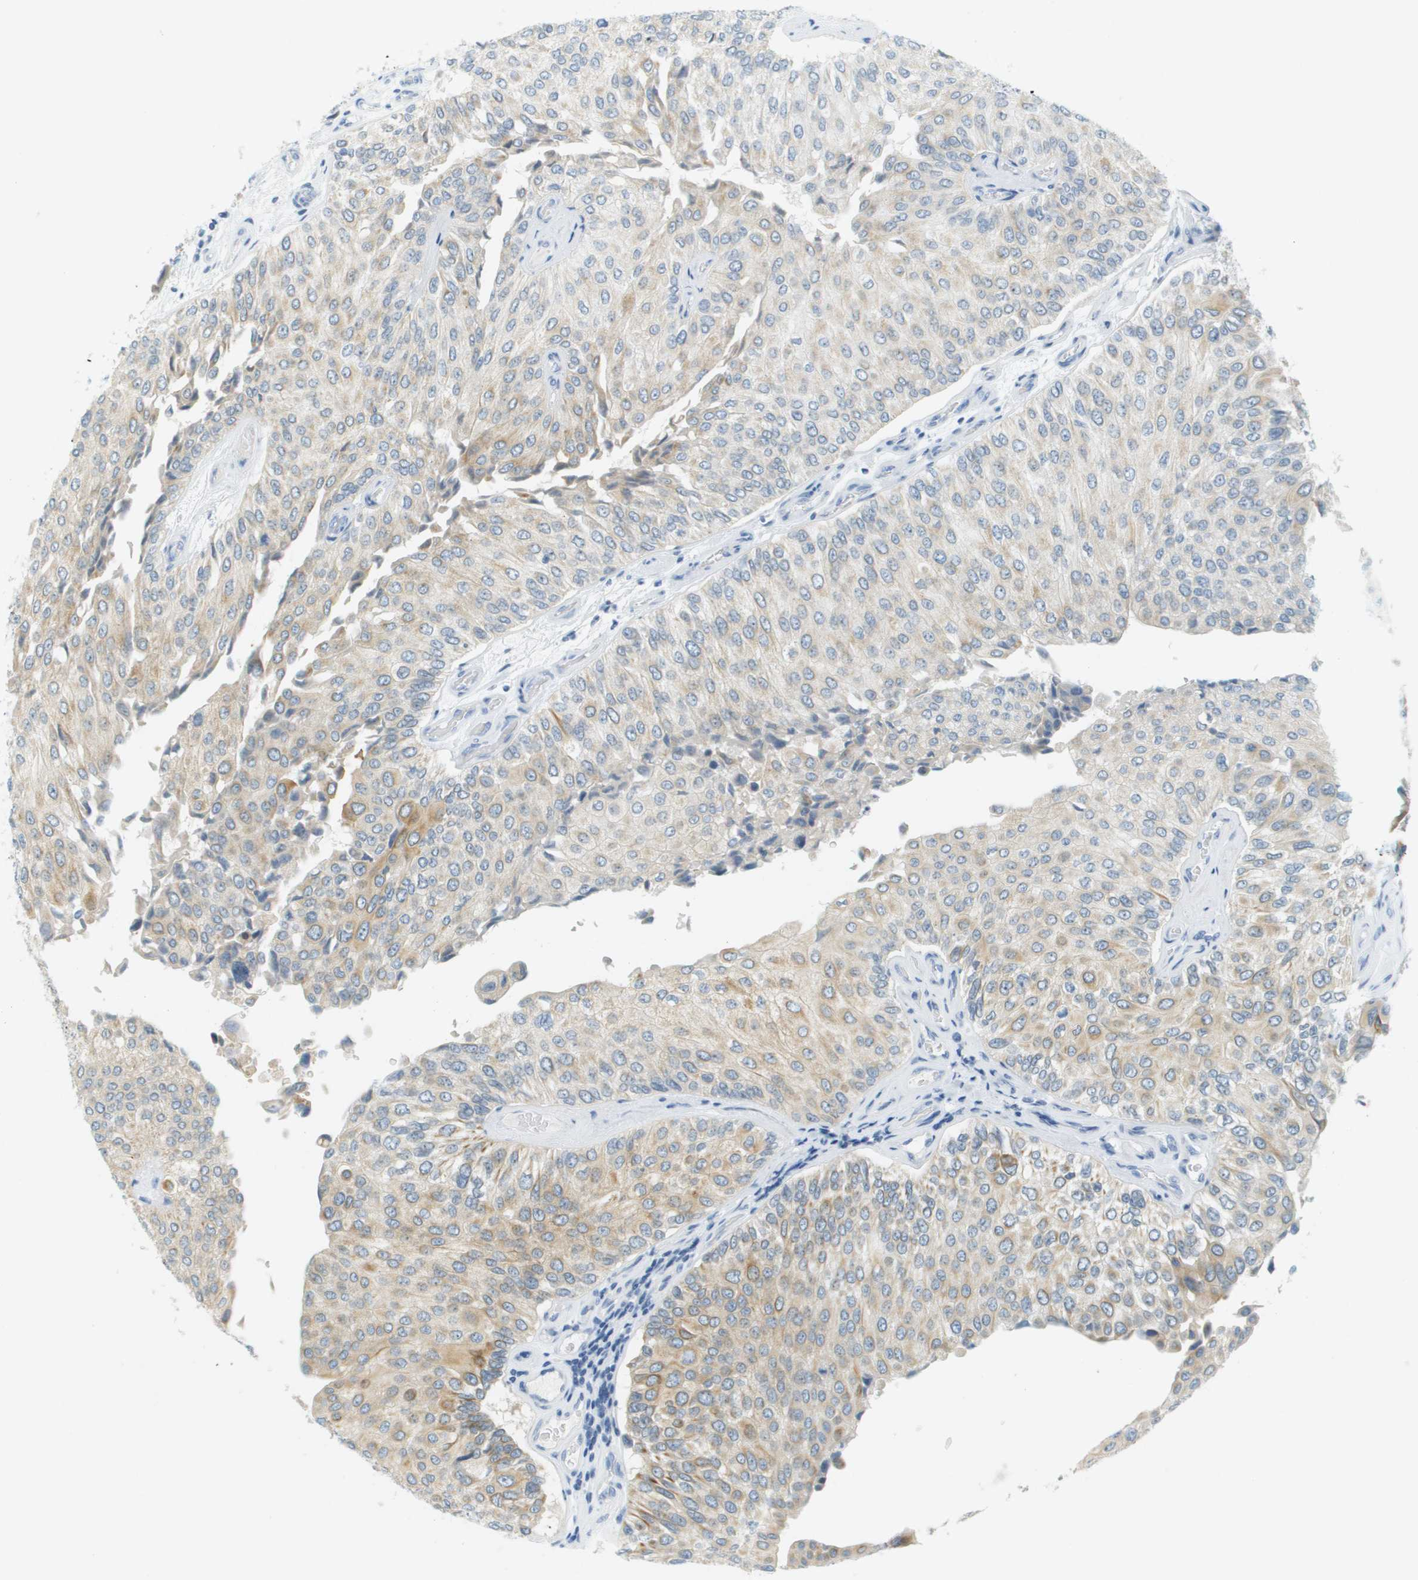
{"staining": {"intensity": "weak", "quantity": "25%-75%", "location": "cytoplasmic/membranous"}, "tissue": "urothelial cancer", "cell_type": "Tumor cells", "image_type": "cancer", "snomed": [{"axis": "morphology", "description": "Urothelial carcinoma, High grade"}, {"axis": "topography", "description": "Kidney"}, {"axis": "topography", "description": "Urinary bladder"}], "caption": "Tumor cells reveal low levels of weak cytoplasmic/membranous staining in approximately 25%-75% of cells in urothelial cancer. The staining is performed using DAB (3,3'-diaminobenzidine) brown chromogen to label protein expression. The nuclei are counter-stained blue using hematoxylin.", "gene": "SMYD5", "patient": {"sex": "male", "age": 77}}